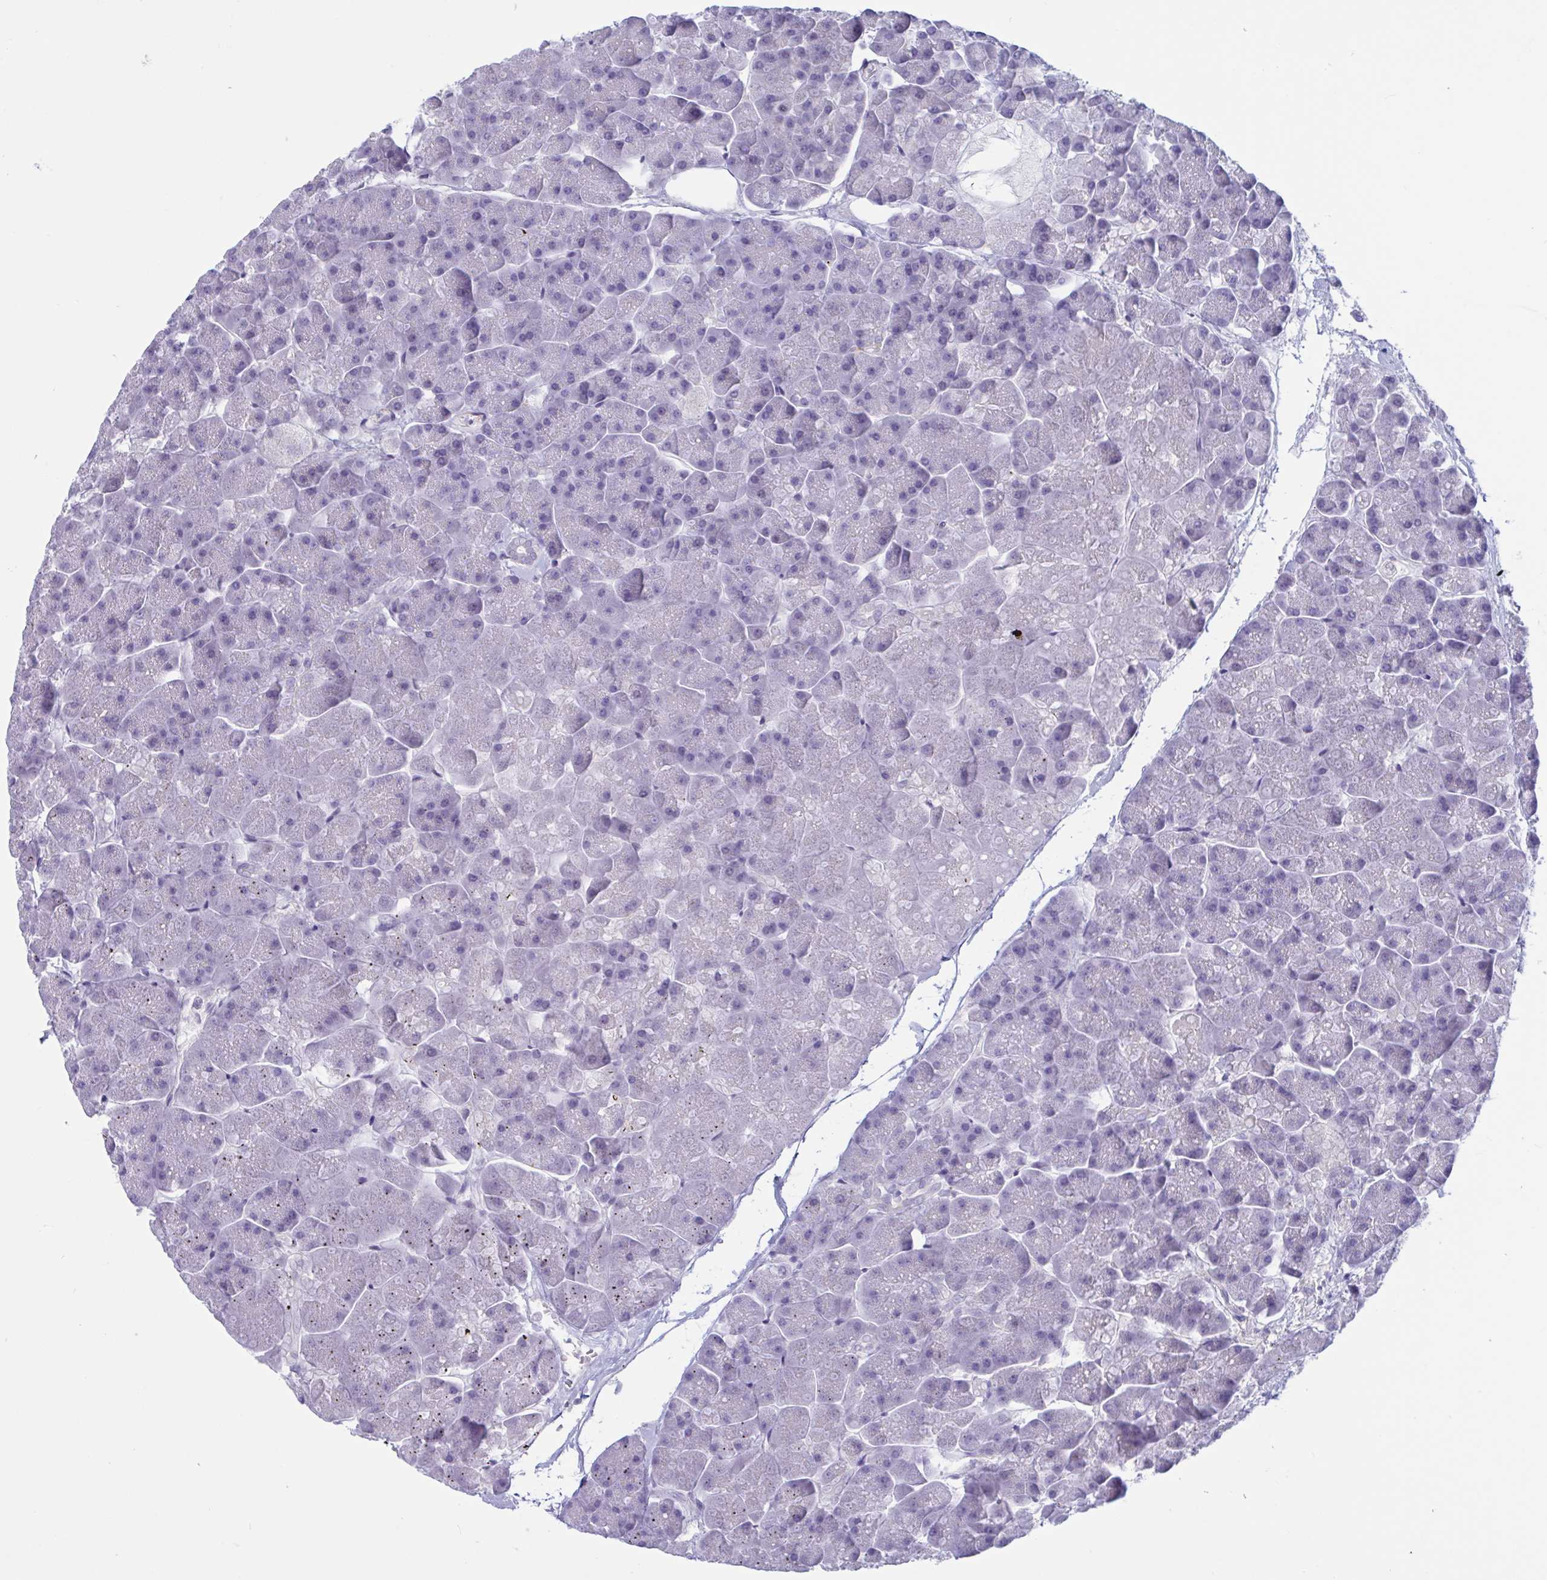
{"staining": {"intensity": "negative", "quantity": "none", "location": "none"}, "tissue": "pancreas", "cell_type": "Exocrine glandular cells", "image_type": "normal", "snomed": [{"axis": "morphology", "description": "Normal tissue, NOS"}, {"axis": "topography", "description": "Pancreas"}, {"axis": "topography", "description": "Peripheral nerve tissue"}], "caption": "High power microscopy photomicrograph of an immunohistochemistry (IHC) histopathology image of unremarkable pancreas, revealing no significant expression in exocrine glandular cells.", "gene": "MS4A14", "patient": {"sex": "male", "age": 54}}